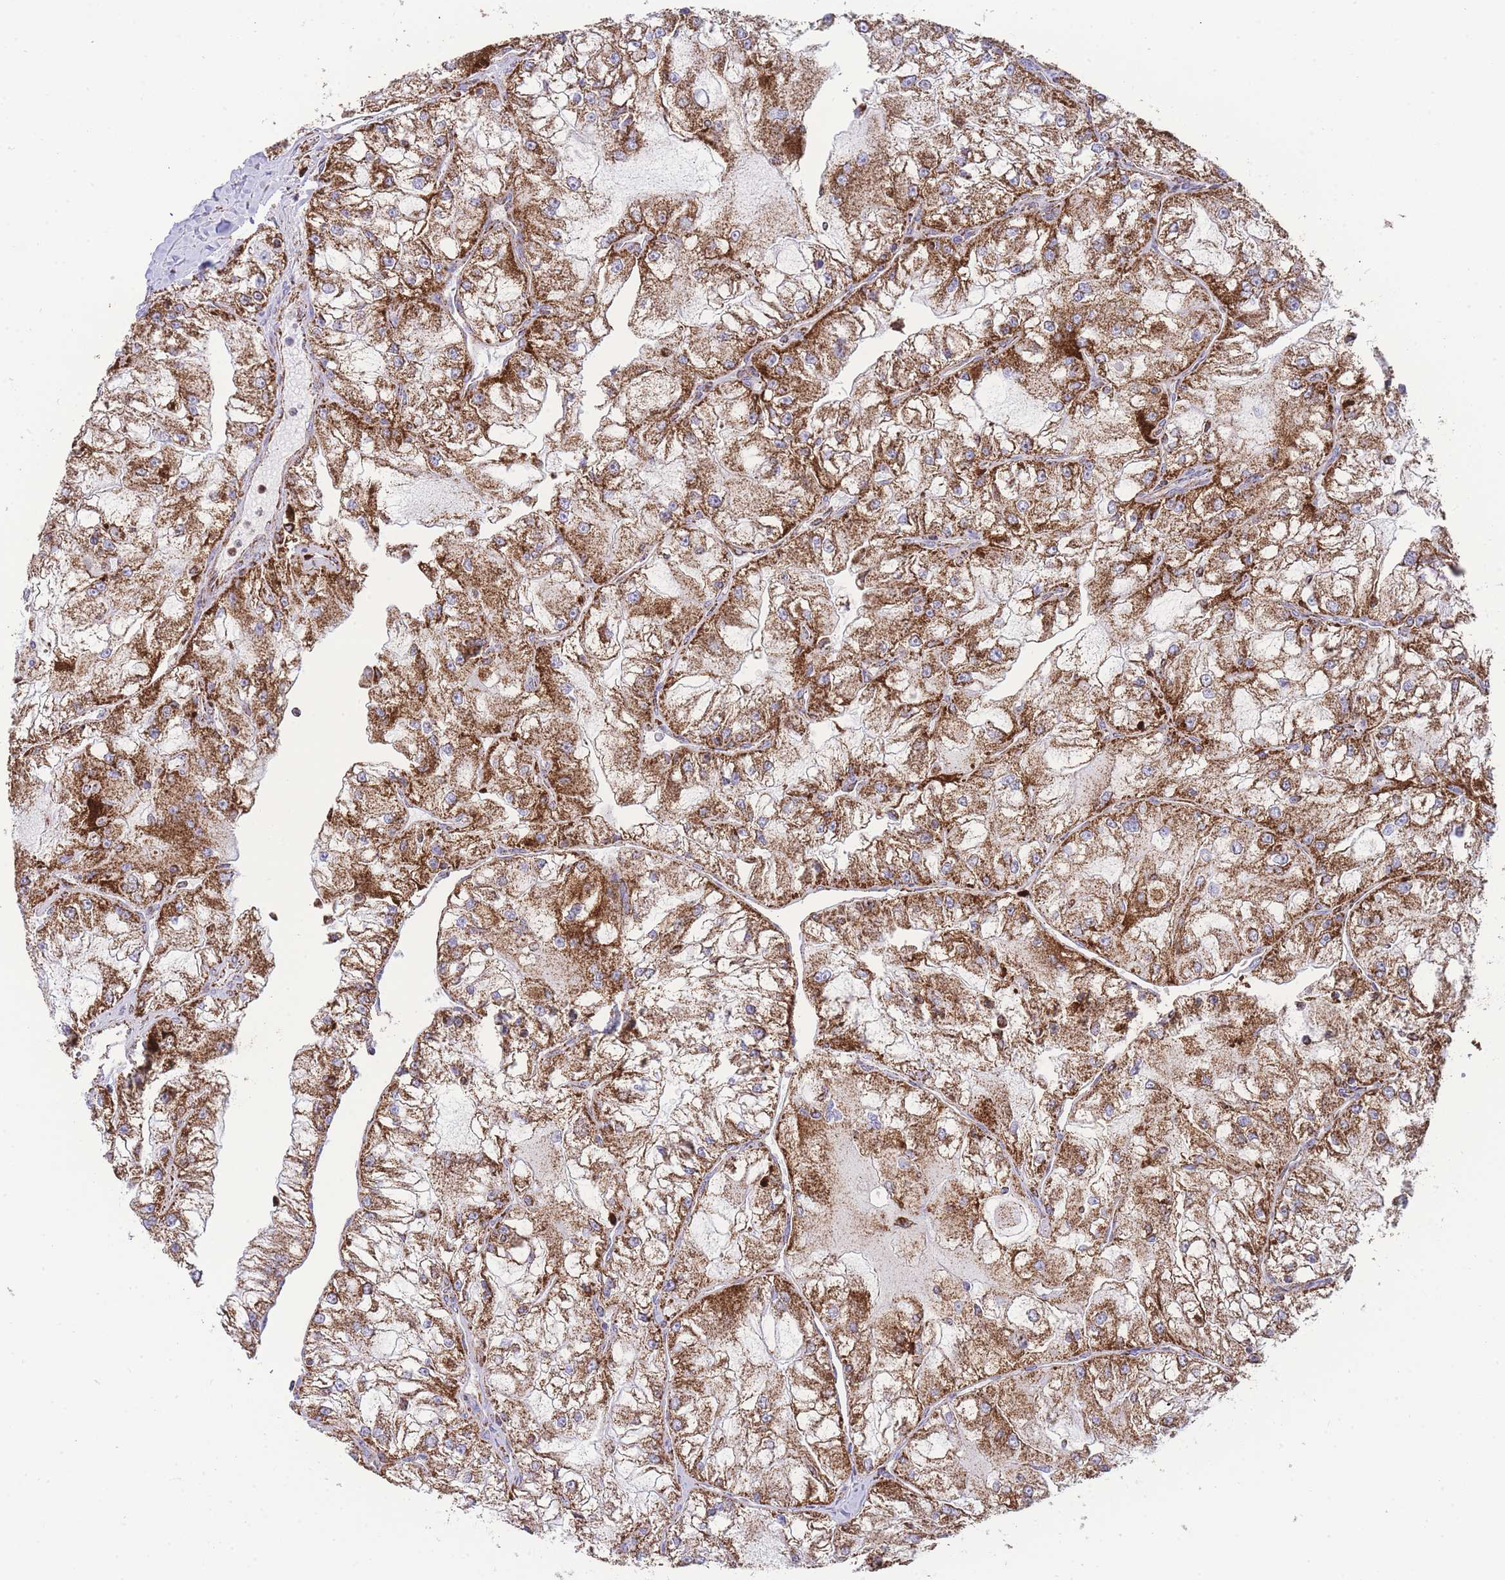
{"staining": {"intensity": "strong", "quantity": ">75%", "location": "cytoplasmic/membranous"}, "tissue": "renal cancer", "cell_type": "Tumor cells", "image_type": "cancer", "snomed": [{"axis": "morphology", "description": "Adenocarcinoma, NOS"}, {"axis": "topography", "description": "Kidney"}], "caption": "Strong cytoplasmic/membranous staining is seen in about >75% of tumor cells in adenocarcinoma (renal).", "gene": "GSTM1", "patient": {"sex": "female", "age": 72}}